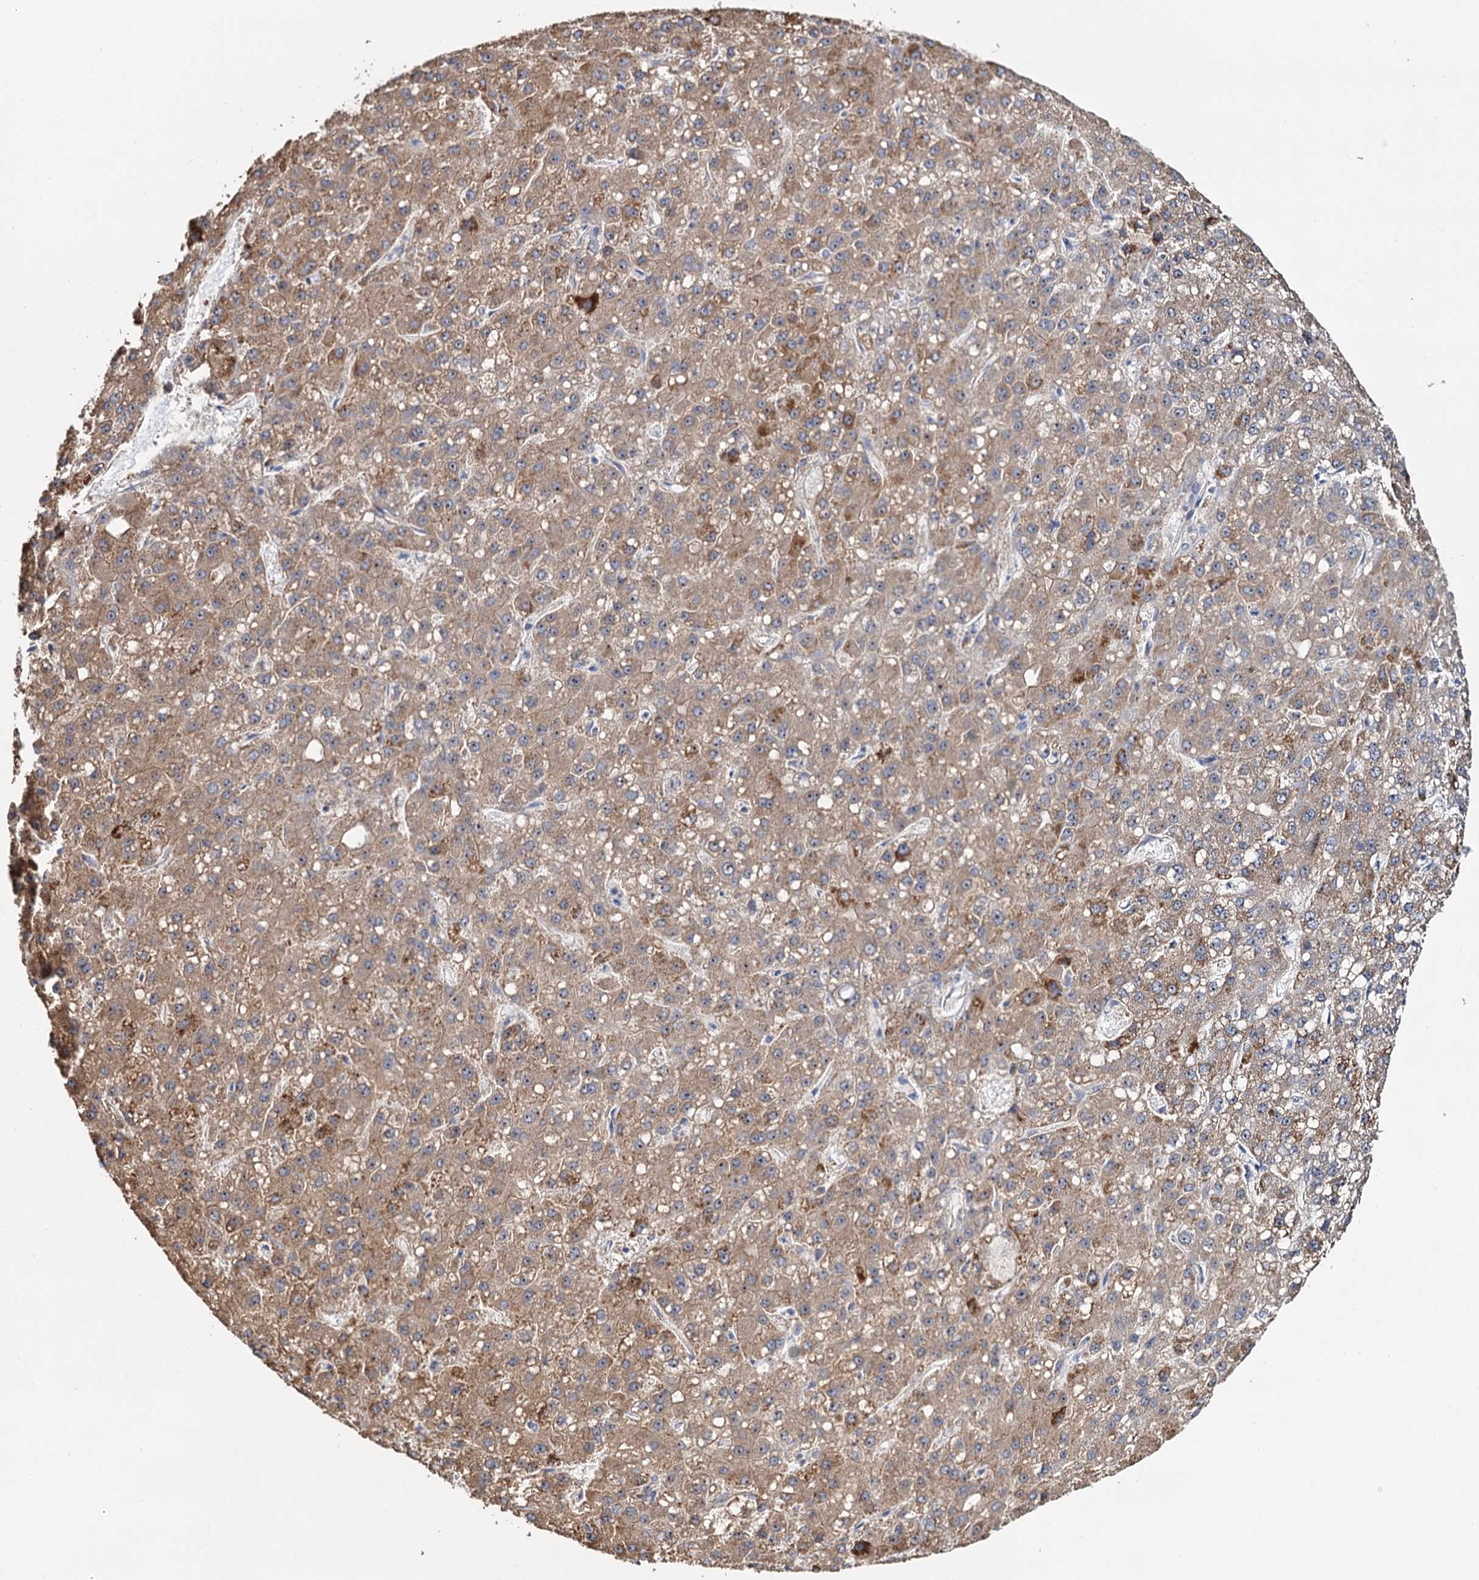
{"staining": {"intensity": "moderate", "quantity": ">75%", "location": "cytoplasmic/membranous"}, "tissue": "liver cancer", "cell_type": "Tumor cells", "image_type": "cancer", "snomed": [{"axis": "morphology", "description": "Carcinoma, Hepatocellular, NOS"}, {"axis": "topography", "description": "Liver"}], "caption": "A high-resolution image shows IHC staining of liver hepatocellular carcinoma, which demonstrates moderate cytoplasmic/membranous expression in about >75% of tumor cells.", "gene": "C2CD3", "patient": {"sex": "male", "age": 67}}